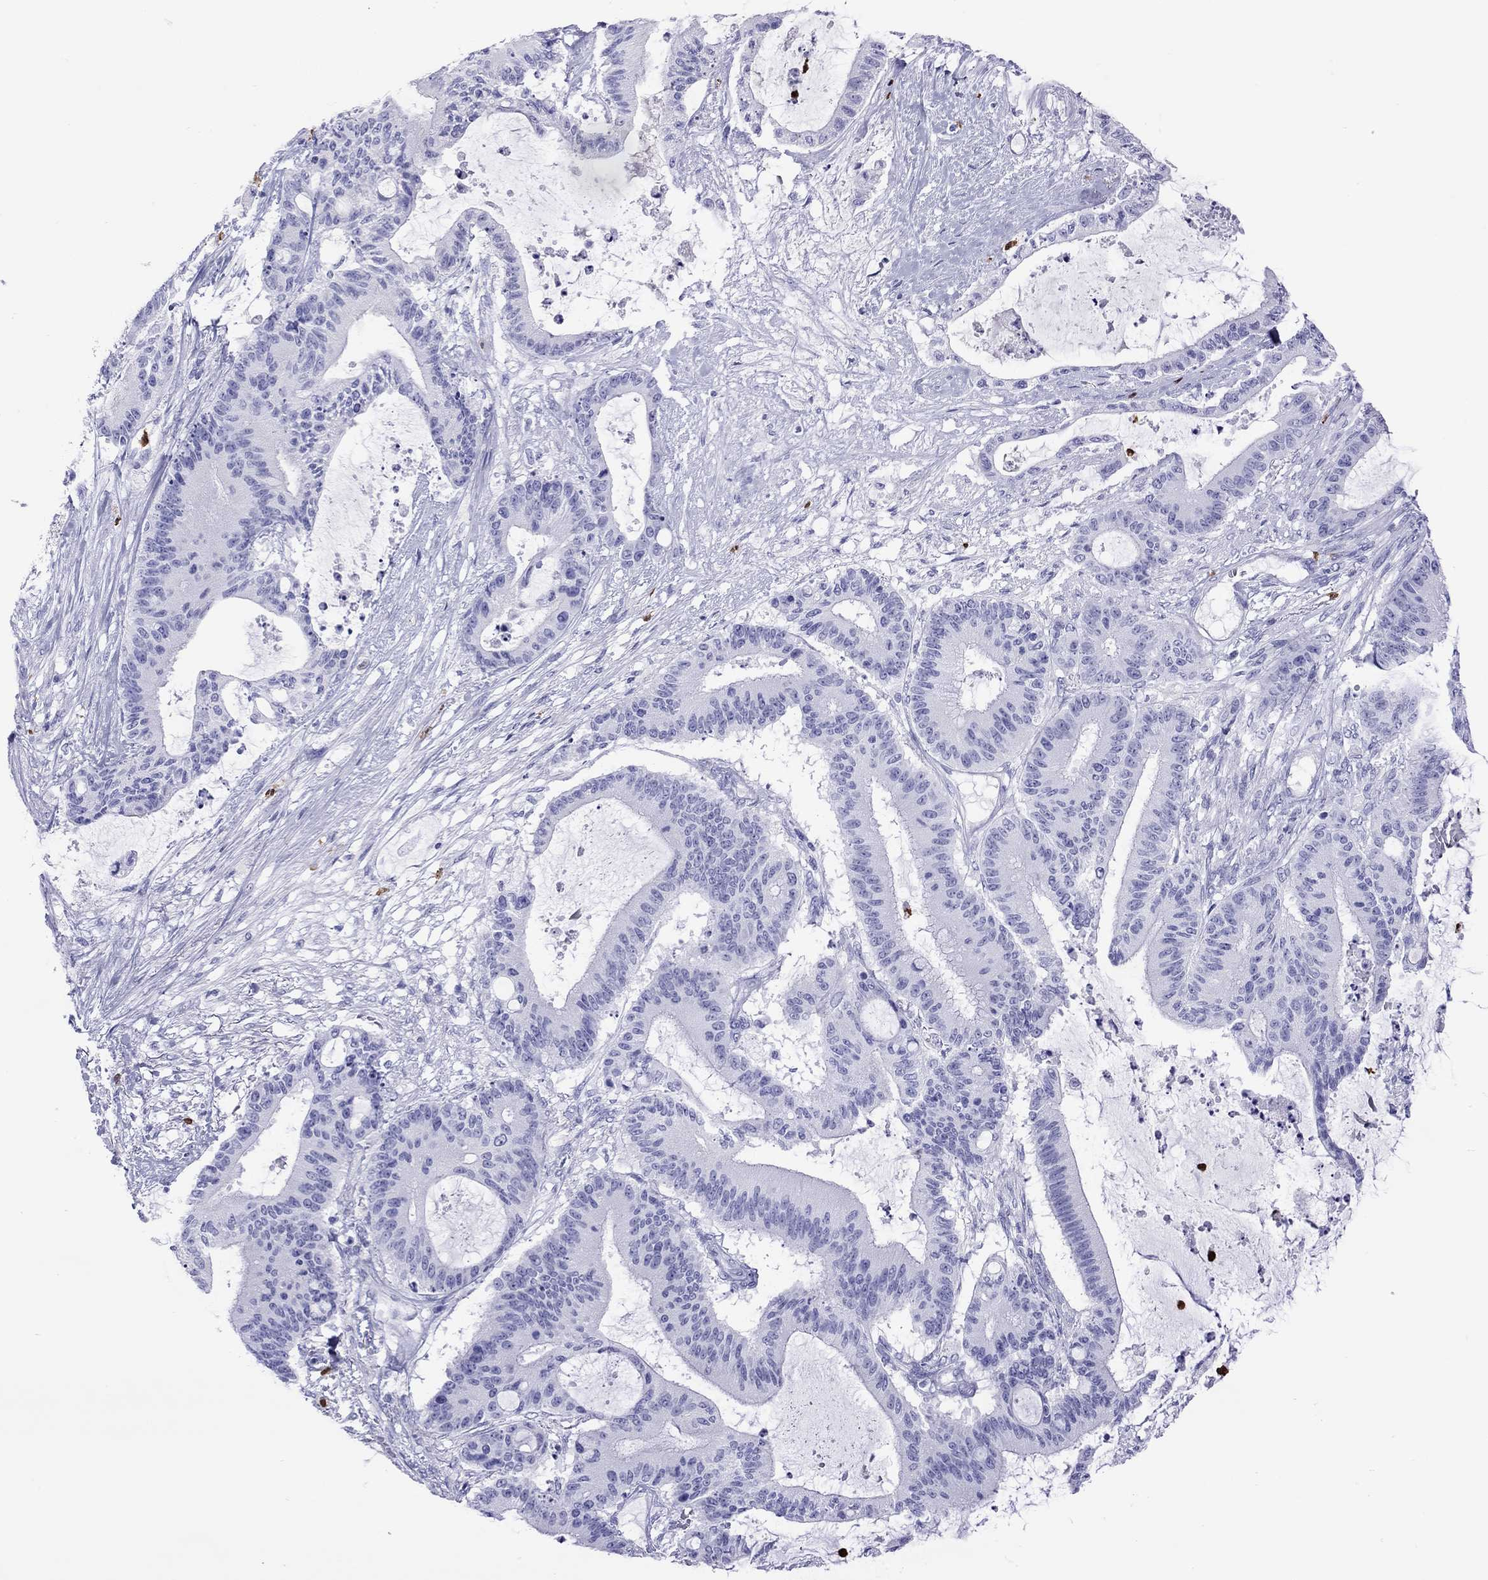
{"staining": {"intensity": "negative", "quantity": "none", "location": "none"}, "tissue": "liver cancer", "cell_type": "Tumor cells", "image_type": "cancer", "snomed": [{"axis": "morphology", "description": "Normal tissue, NOS"}, {"axis": "morphology", "description": "Cholangiocarcinoma"}, {"axis": "topography", "description": "Liver"}, {"axis": "topography", "description": "Peripheral nerve tissue"}], "caption": "Micrograph shows no significant protein expression in tumor cells of liver cancer (cholangiocarcinoma).", "gene": "SLAMF1", "patient": {"sex": "female", "age": 73}}